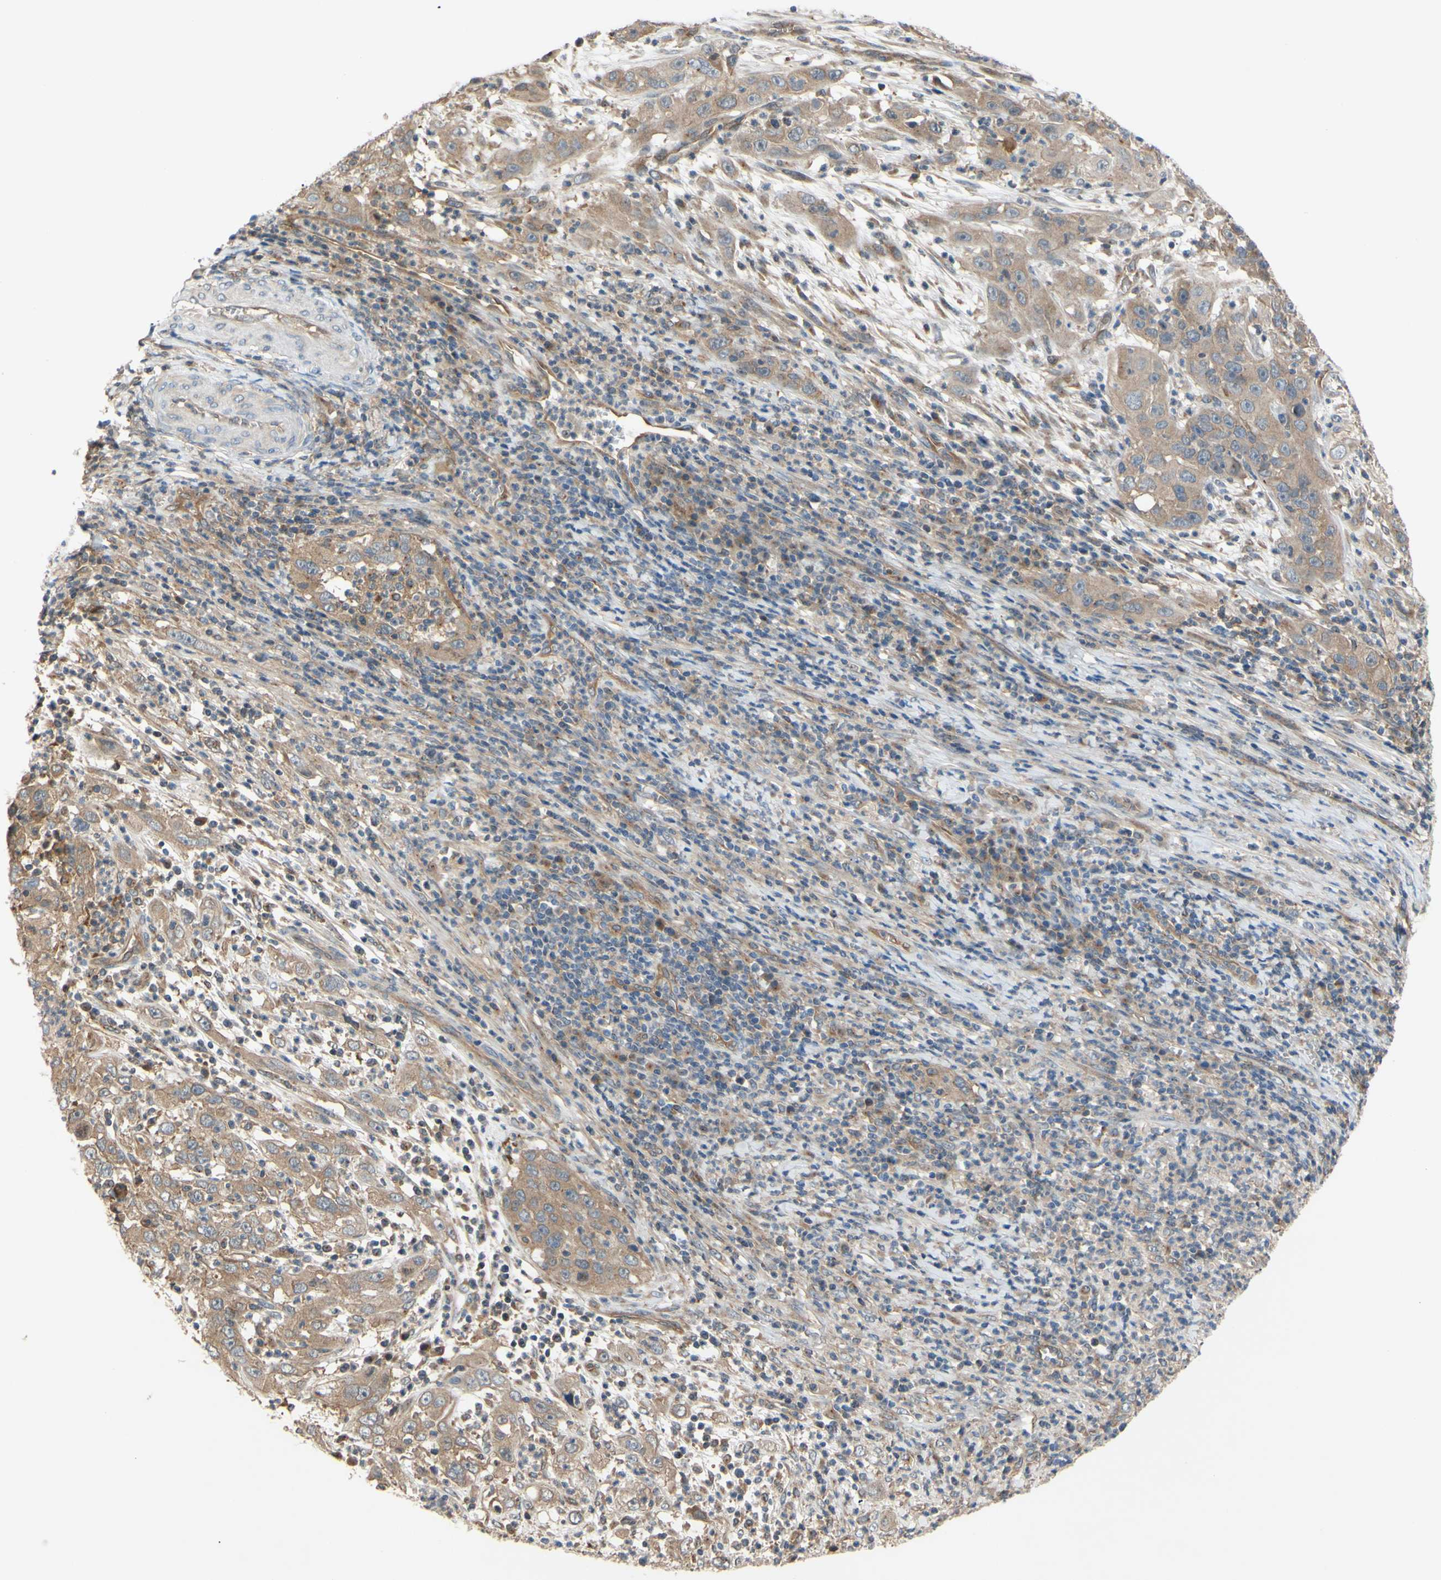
{"staining": {"intensity": "moderate", "quantity": ">75%", "location": "cytoplasmic/membranous"}, "tissue": "cervical cancer", "cell_type": "Tumor cells", "image_type": "cancer", "snomed": [{"axis": "morphology", "description": "Squamous cell carcinoma, NOS"}, {"axis": "topography", "description": "Cervix"}], "caption": "A brown stain labels moderate cytoplasmic/membranous expression of a protein in squamous cell carcinoma (cervical) tumor cells. (Stains: DAB in brown, nuclei in blue, Microscopy: brightfield microscopy at high magnification).", "gene": "DYNLRB1", "patient": {"sex": "female", "age": 32}}